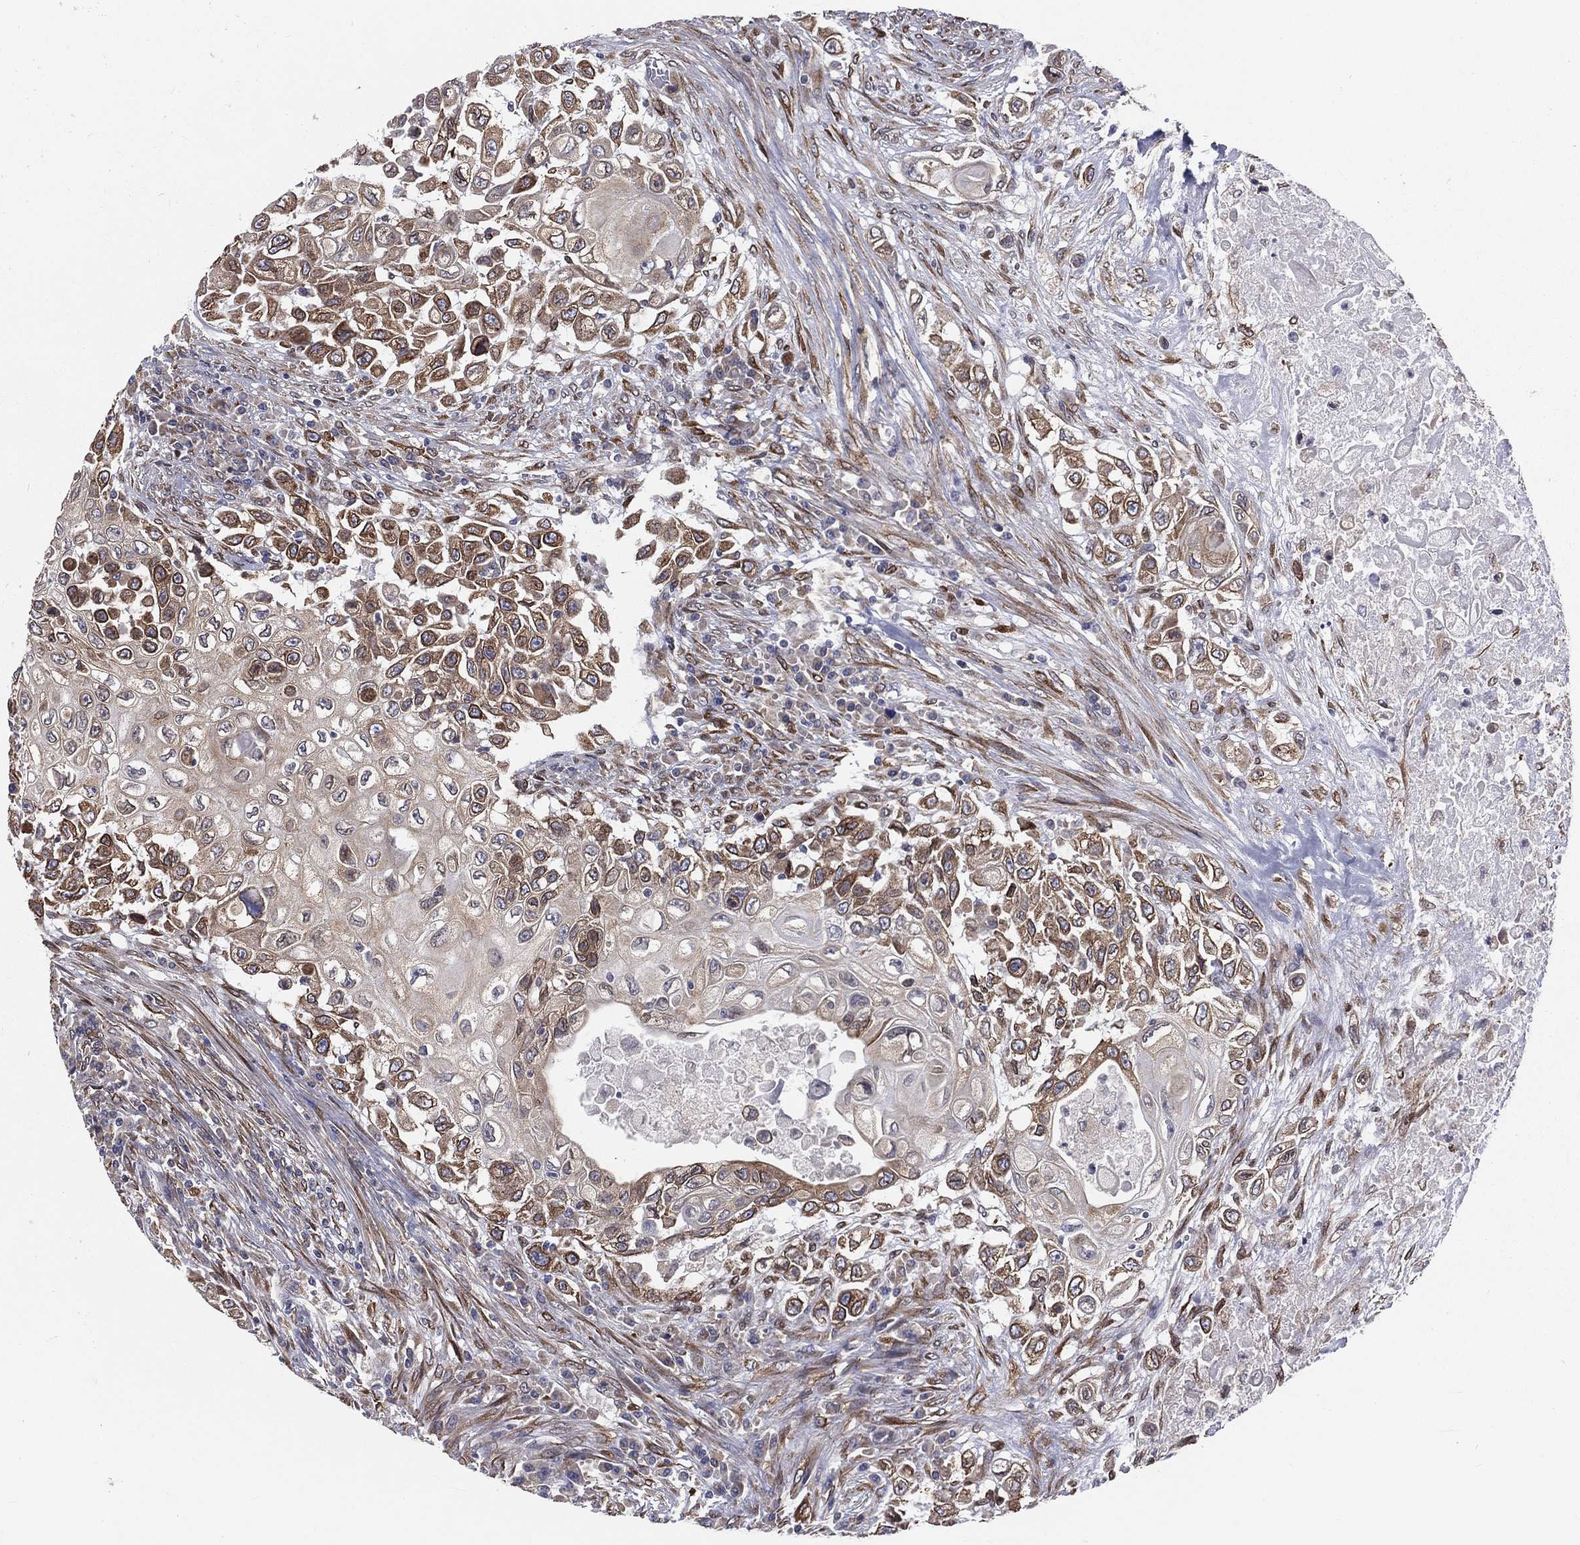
{"staining": {"intensity": "strong", "quantity": "<25%", "location": "cytoplasmic/membranous"}, "tissue": "urothelial cancer", "cell_type": "Tumor cells", "image_type": "cancer", "snomed": [{"axis": "morphology", "description": "Urothelial carcinoma, High grade"}, {"axis": "topography", "description": "Urinary bladder"}], "caption": "Urothelial carcinoma (high-grade) tissue demonstrates strong cytoplasmic/membranous positivity in about <25% of tumor cells, visualized by immunohistochemistry.", "gene": "PGRMC1", "patient": {"sex": "female", "age": 56}}